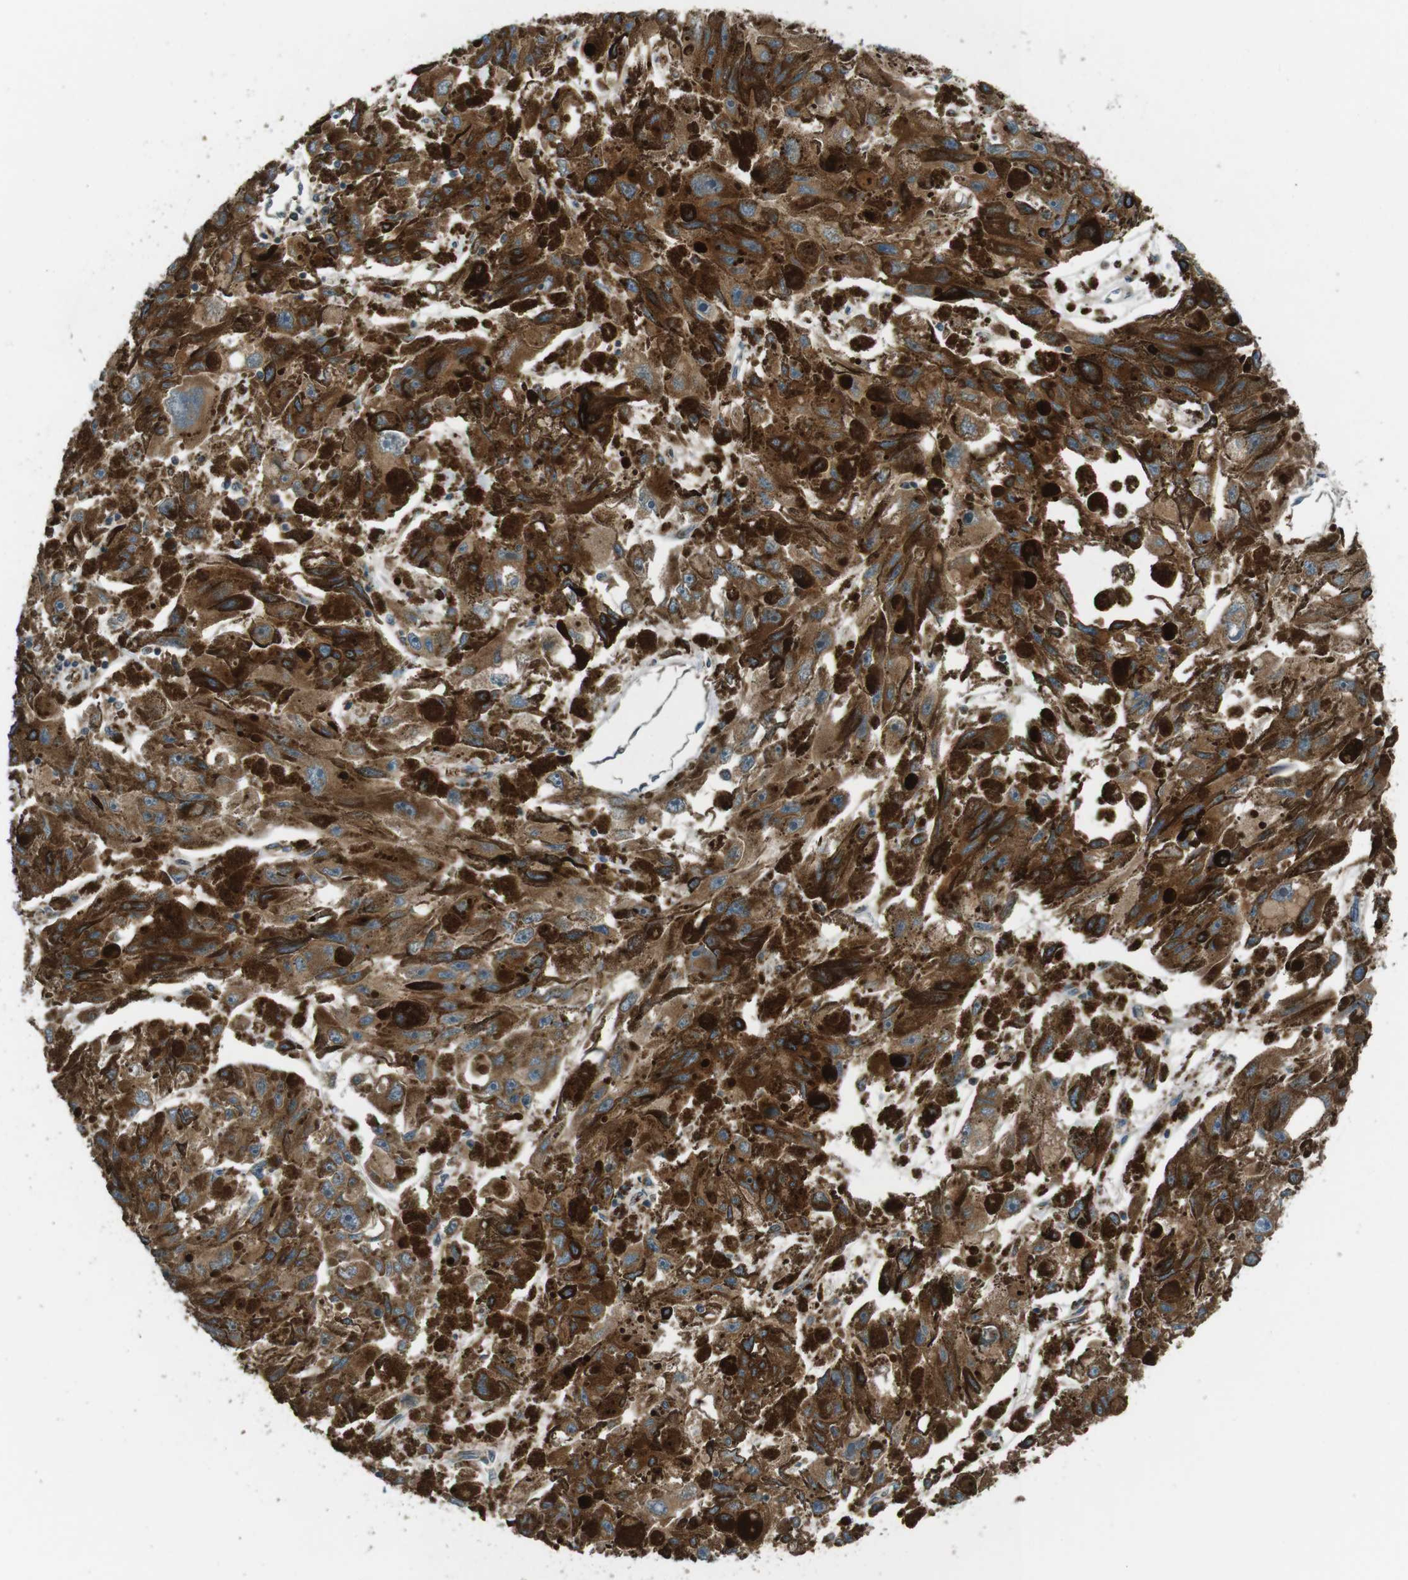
{"staining": {"intensity": "moderate", "quantity": ">75%", "location": "cytoplasmic/membranous"}, "tissue": "melanoma", "cell_type": "Tumor cells", "image_type": "cancer", "snomed": [{"axis": "morphology", "description": "Malignant melanoma, NOS"}, {"axis": "topography", "description": "Skin"}], "caption": "This micrograph displays malignant melanoma stained with immunohistochemistry to label a protein in brown. The cytoplasmic/membranous of tumor cells show moderate positivity for the protein. Nuclei are counter-stained blue.", "gene": "SSR3", "patient": {"sex": "female", "age": 104}}